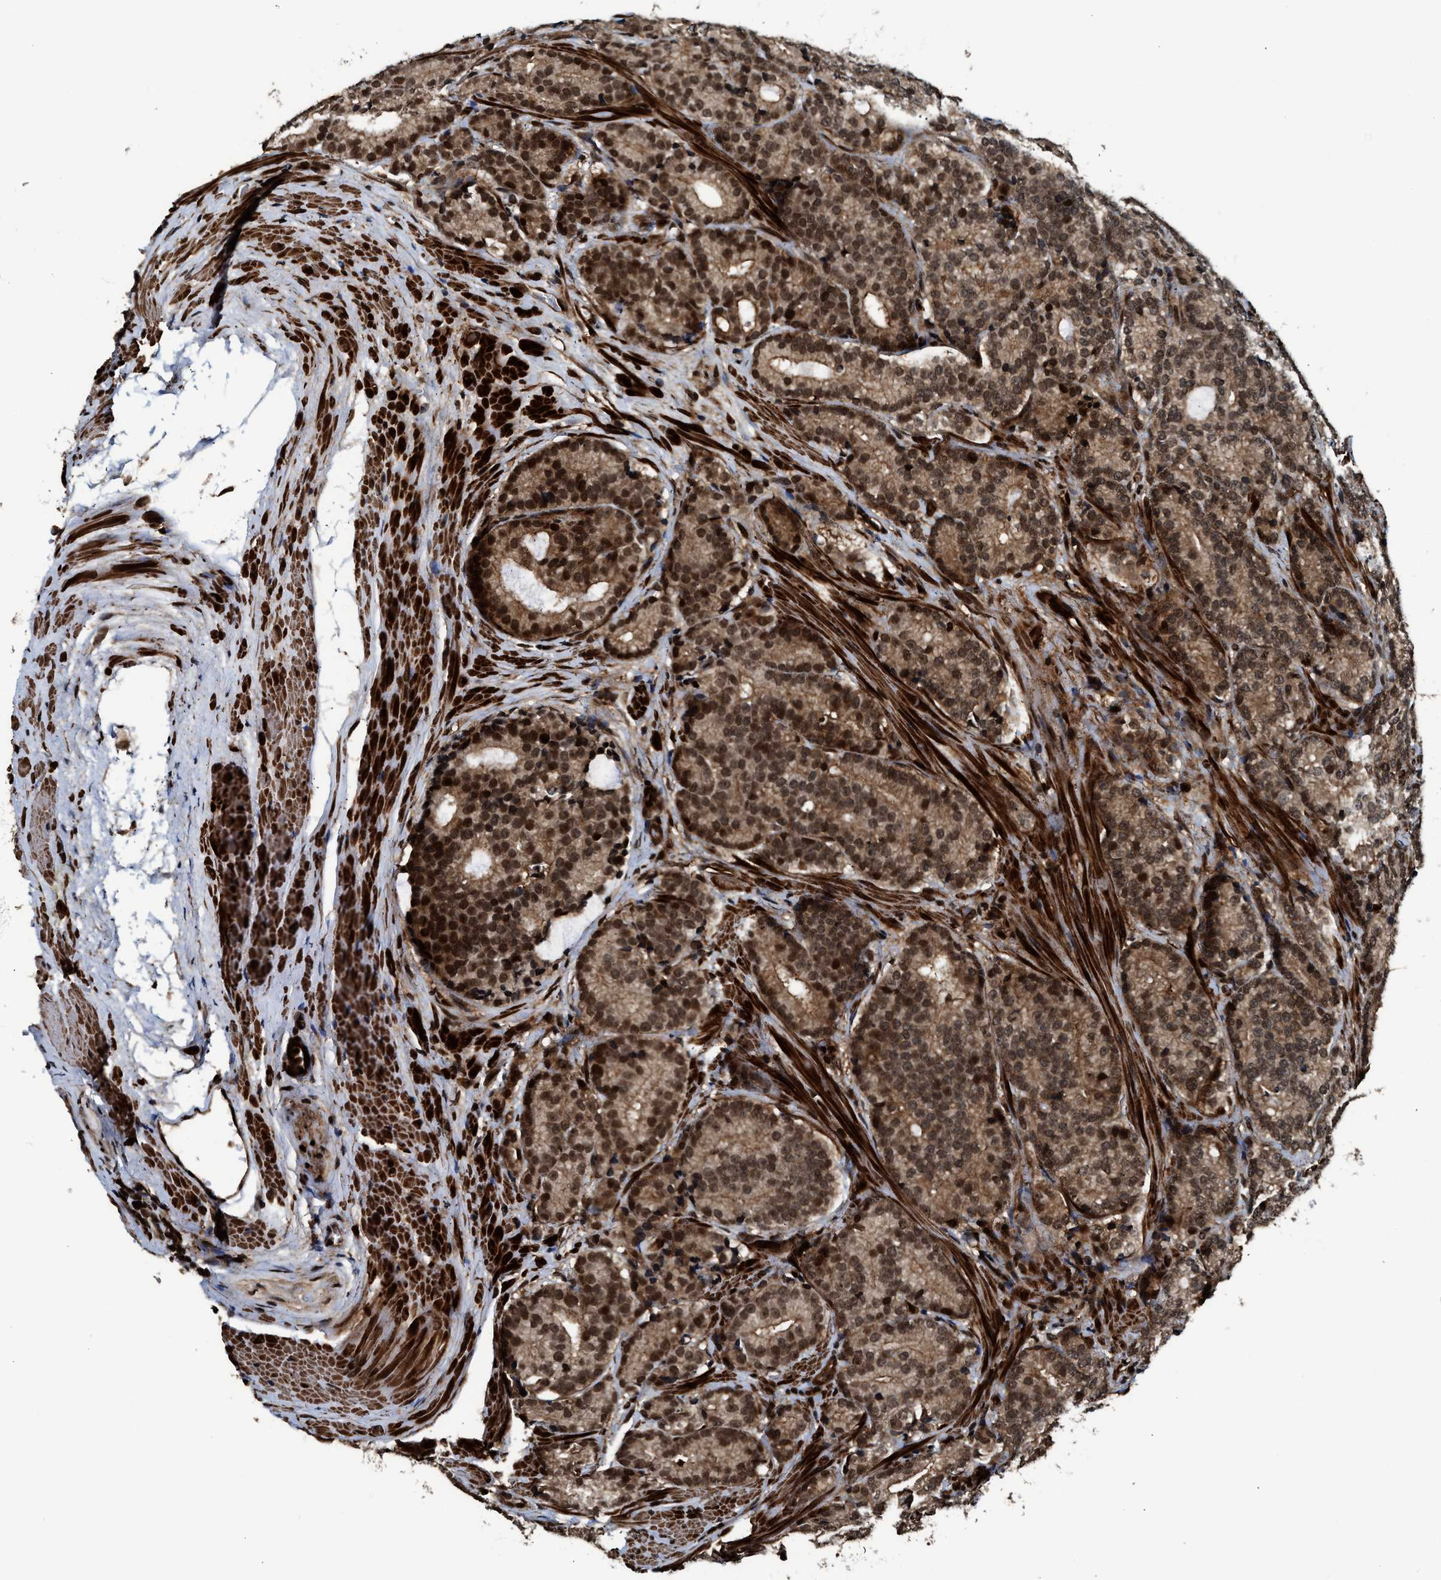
{"staining": {"intensity": "moderate", "quantity": ">75%", "location": "cytoplasmic/membranous,nuclear"}, "tissue": "prostate cancer", "cell_type": "Tumor cells", "image_type": "cancer", "snomed": [{"axis": "morphology", "description": "Adenocarcinoma, High grade"}, {"axis": "topography", "description": "Prostate"}], "caption": "Immunohistochemical staining of human high-grade adenocarcinoma (prostate) displays moderate cytoplasmic/membranous and nuclear protein staining in about >75% of tumor cells.", "gene": "MDM2", "patient": {"sex": "male", "age": 61}}